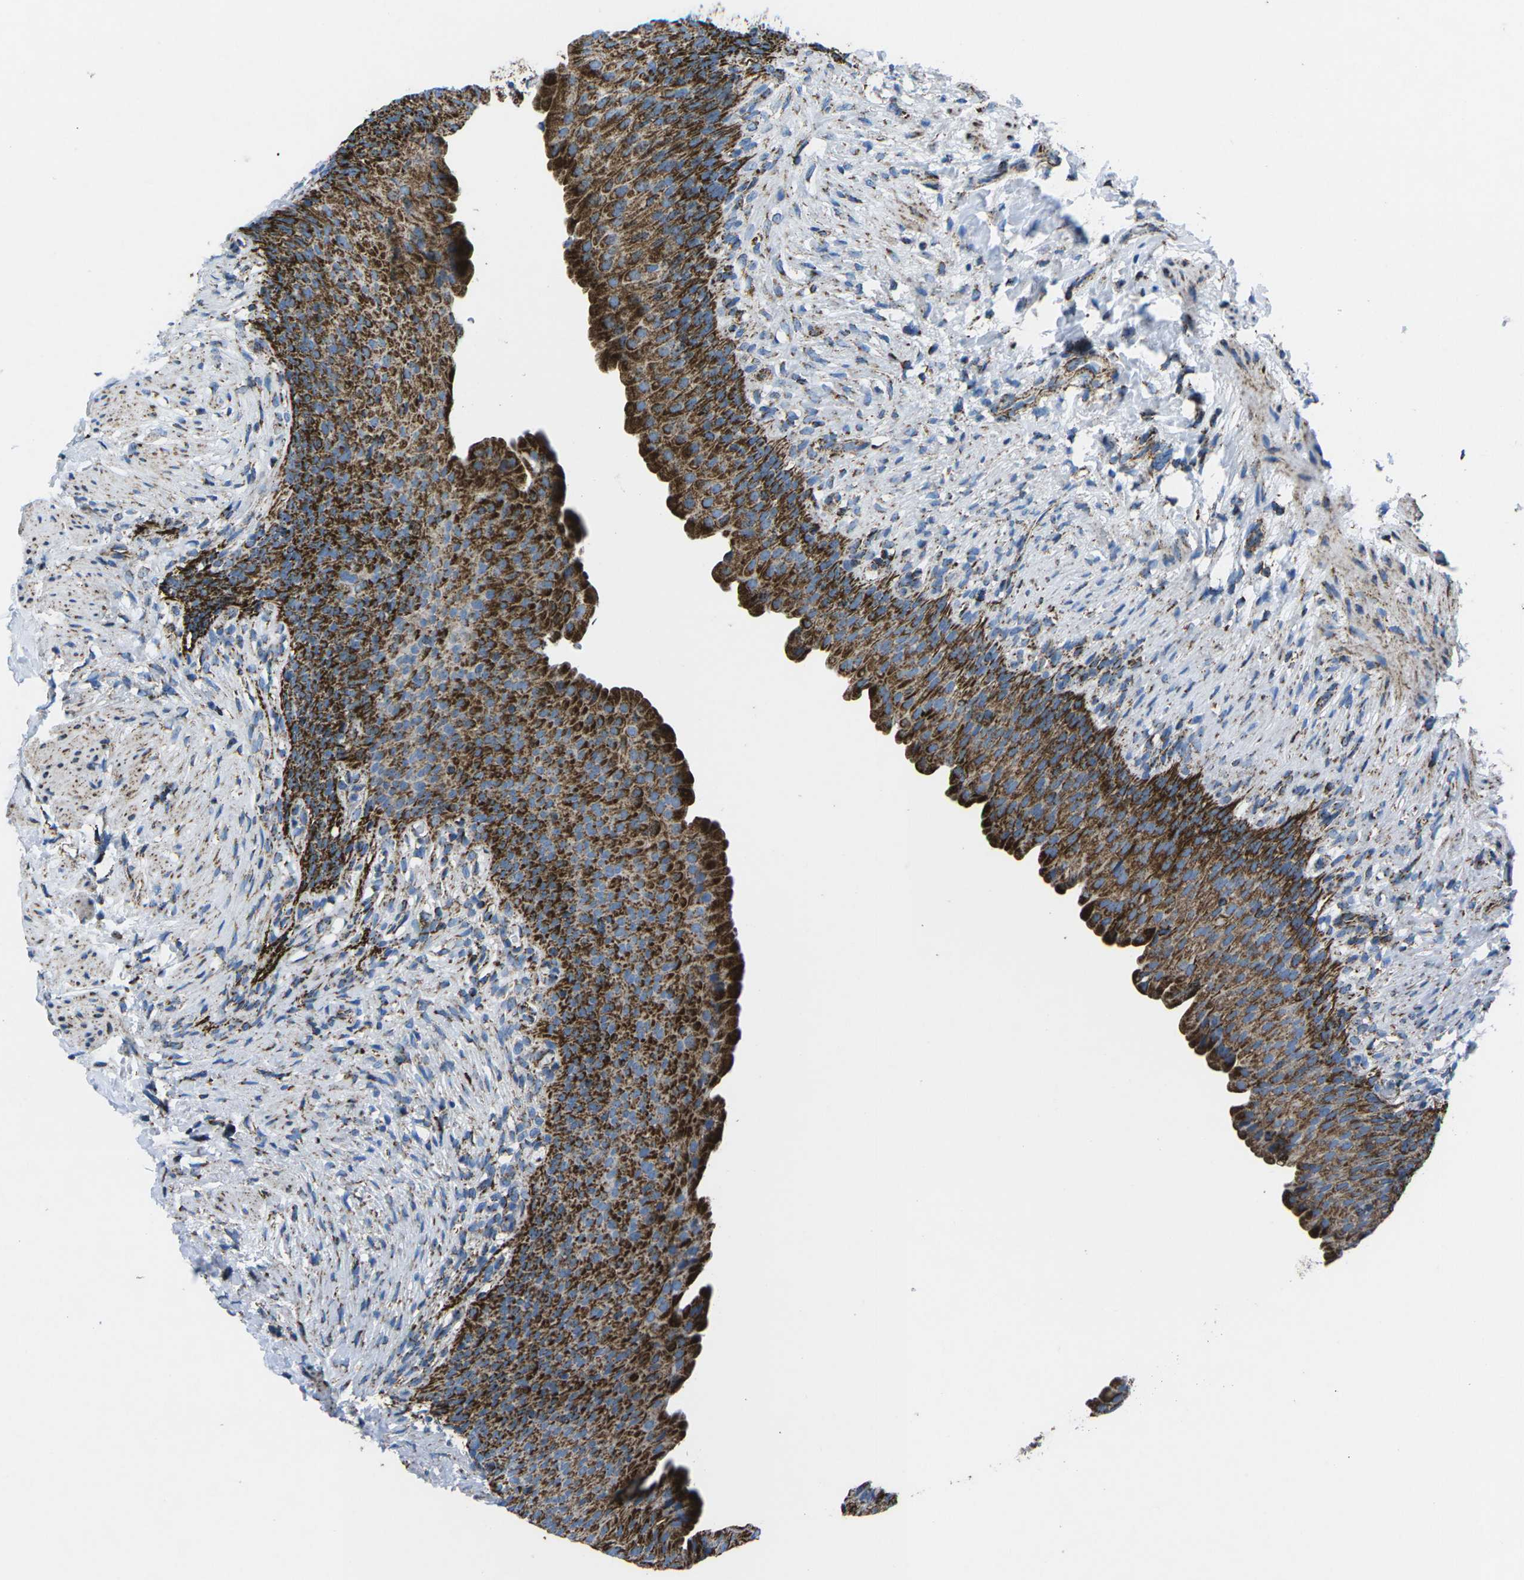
{"staining": {"intensity": "strong", "quantity": ">75%", "location": "cytoplasmic/membranous"}, "tissue": "urinary bladder", "cell_type": "Urothelial cells", "image_type": "normal", "snomed": [{"axis": "morphology", "description": "Normal tissue, NOS"}, {"axis": "topography", "description": "Urinary bladder"}], "caption": "A brown stain highlights strong cytoplasmic/membranous positivity of a protein in urothelial cells of normal urinary bladder. (DAB IHC, brown staining for protein, blue staining for nuclei).", "gene": "MT", "patient": {"sex": "female", "age": 79}}